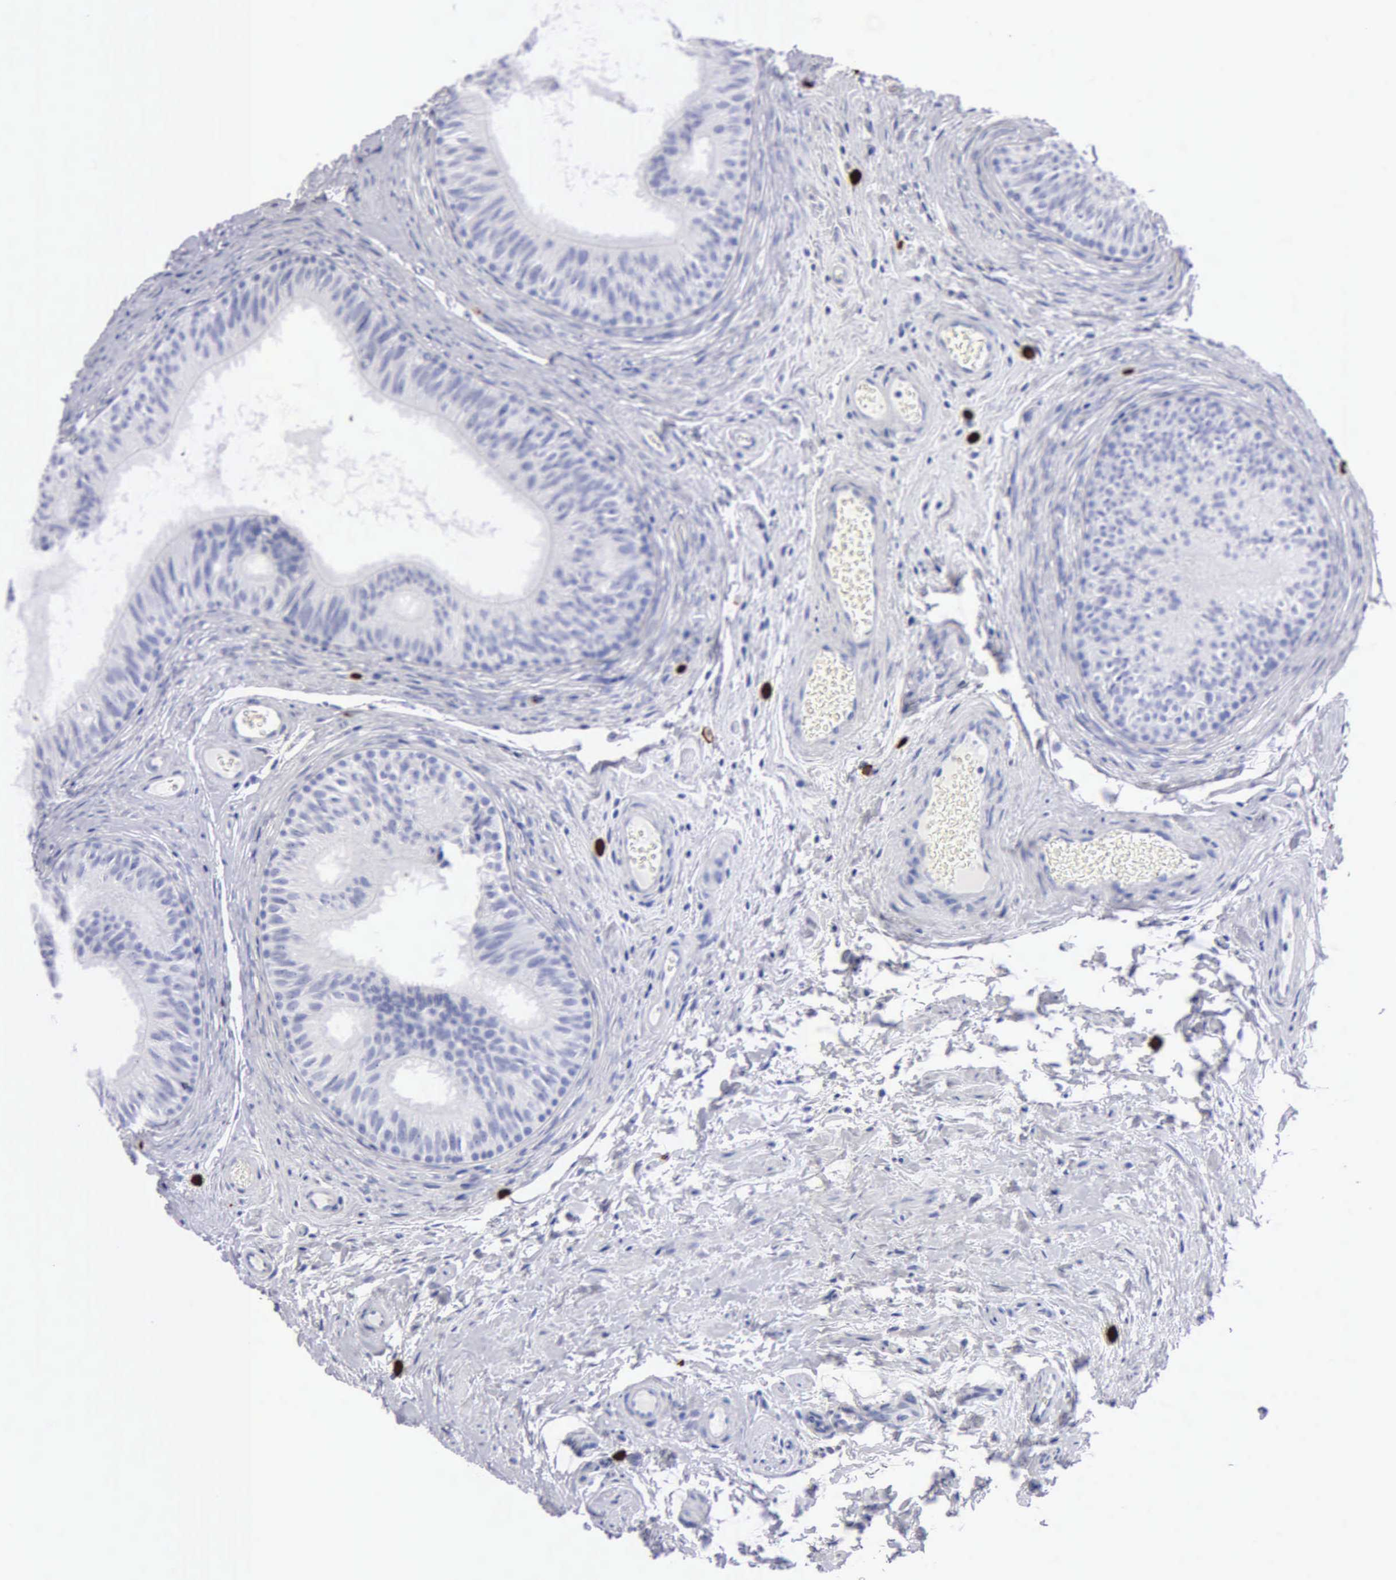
{"staining": {"intensity": "negative", "quantity": "none", "location": "none"}, "tissue": "epididymis", "cell_type": "Glandular cells", "image_type": "normal", "snomed": [{"axis": "morphology", "description": "Normal tissue, NOS"}, {"axis": "topography", "description": "Epididymis"}], "caption": "A high-resolution micrograph shows immunohistochemistry (IHC) staining of unremarkable epididymis, which displays no significant positivity in glandular cells.", "gene": "CTSG", "patient": {"sex": "male", "age": 32}}